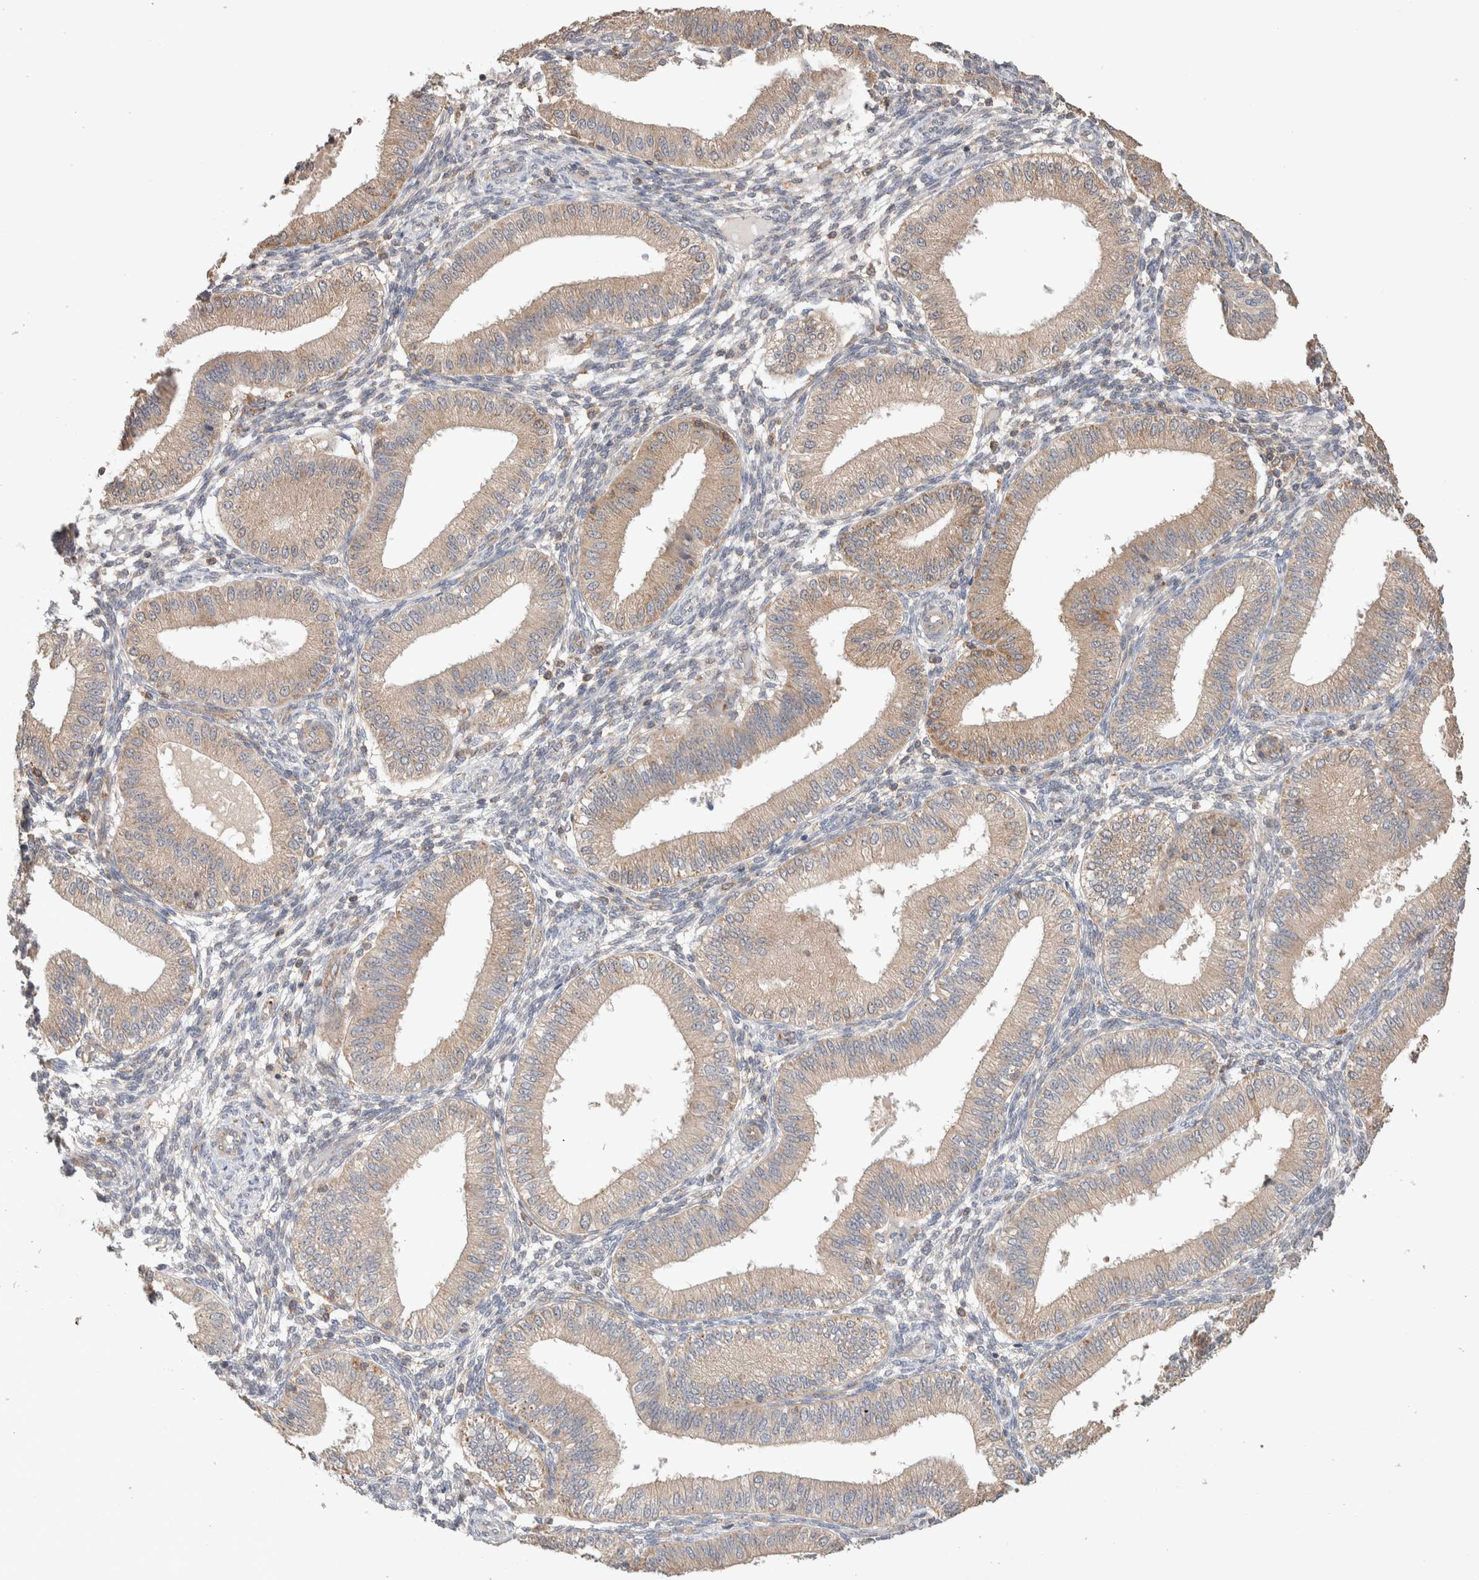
{"staining": {"intensity": "weak", "quantity": "<25%", "location": "cytoplasmic/membranous"}, "tissue": "endometrium", "cell_type": "Cells in endometrial stroma", "image_type": "normal", "snomed": [{"axis": "morphology", "description": "Normal tissue, NOS"}, {"axis": "topography", "description": "Endometrium"}], "caption": "An immunohistochemistry image of benign endometrium is shown. There is no staining in cells in endometrial stroma of endometrium. The staining is performed using DAB brown chromogen with nuclei counter-stained in using hematoxylin.", "gene": "DEPTOR", "patient": {"sex": "female", "age": 39}}